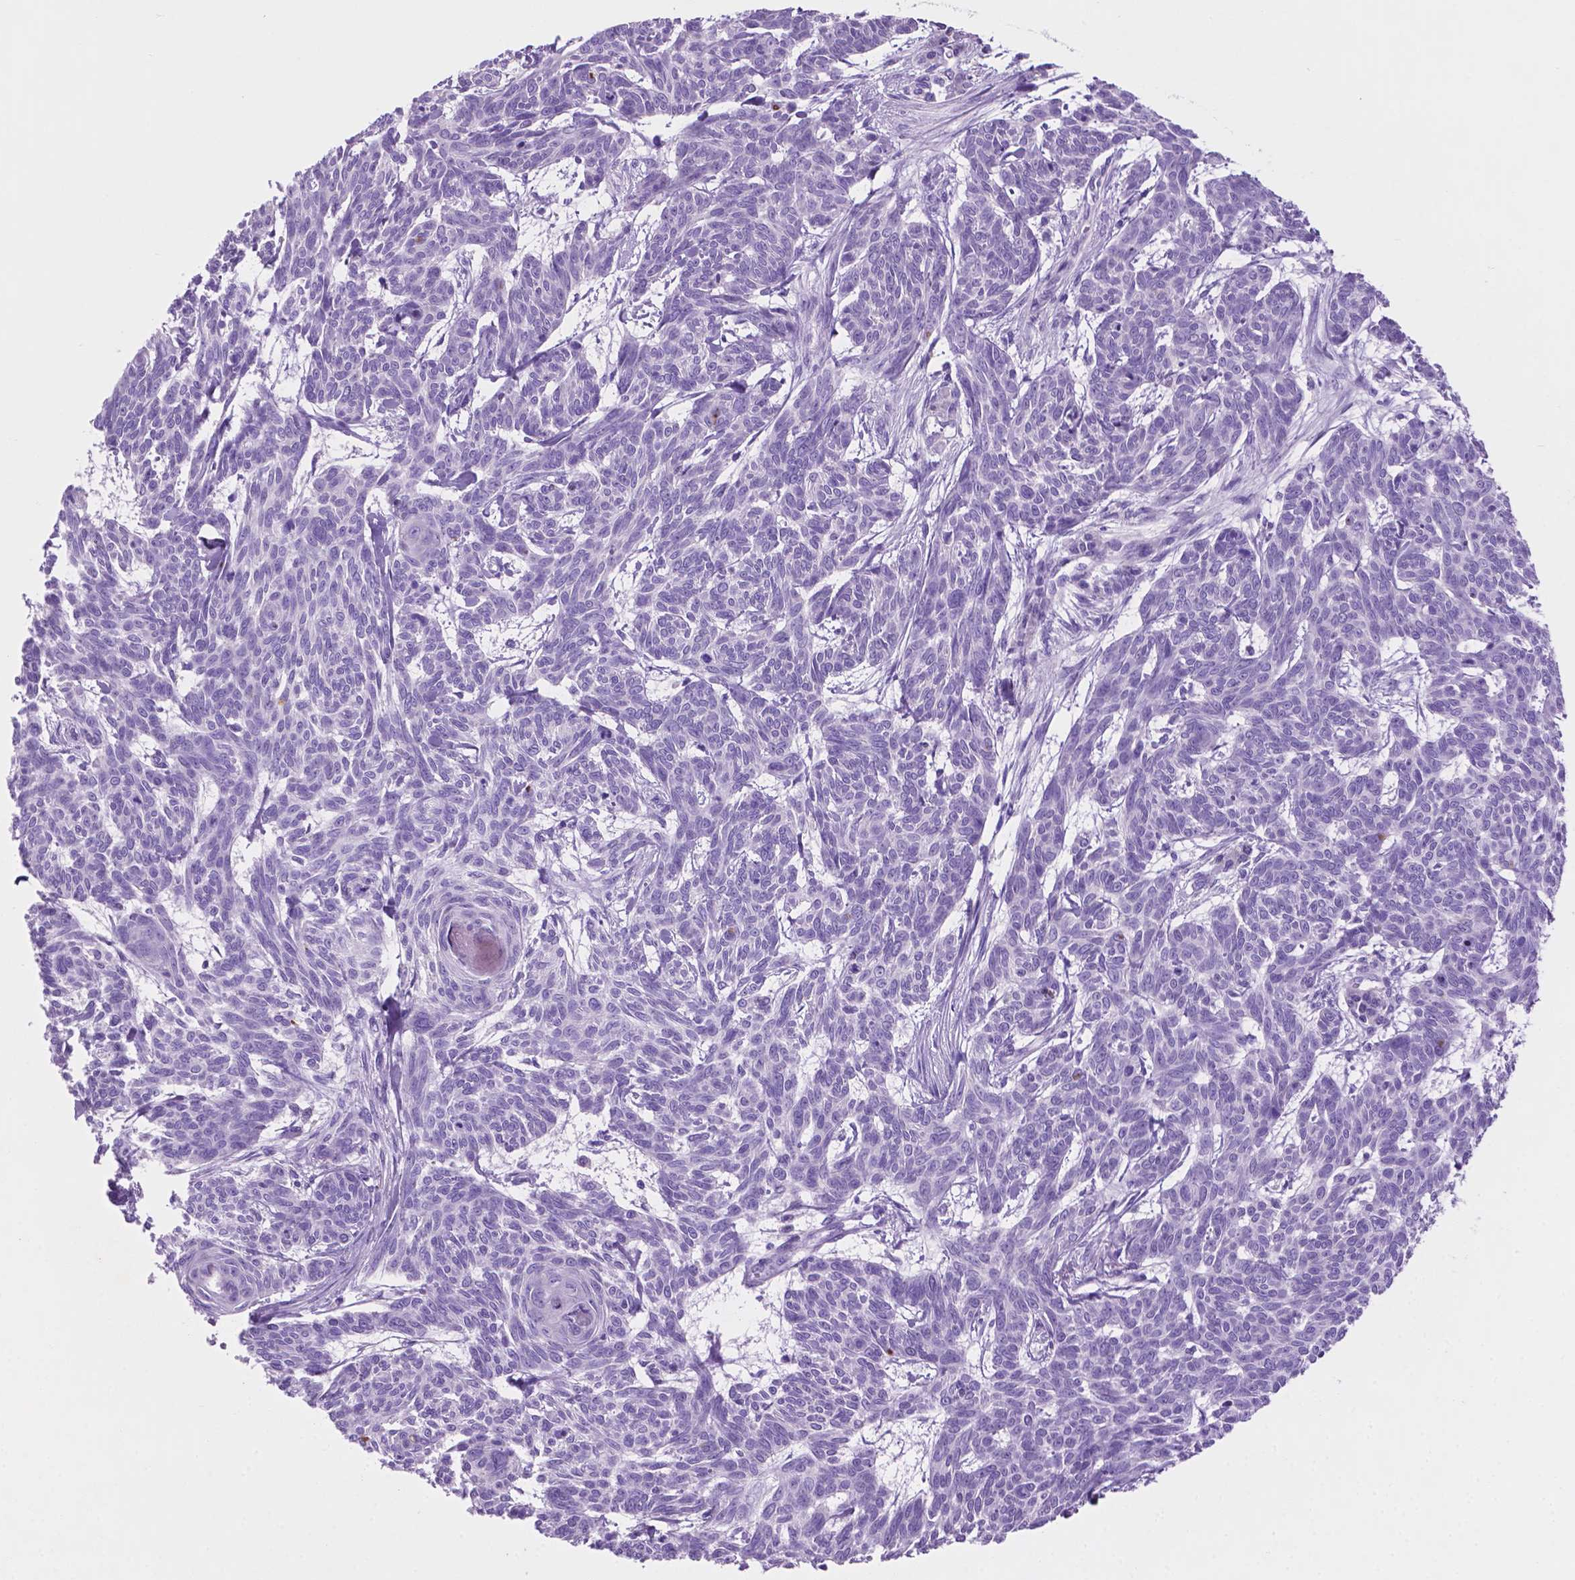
{"staining": {"intensity": "negative", "quantity": "none", "location": "none"}, "tissue": "skin cancer", "cell_type": "Tumor cells", "image_type": "cancer", "snomed": [{"axis": "morphology", "description": "Basal cell carcinoma"}, {"axis": "topography", "description": "Skin"}], "caption": "IHC of human skin basal cell carcinoma demonstrates no positivity in tumor cells. (Stains: DAB (3,3'-diaminobenzidine) immunohistochemistry (IHC) with hematoxylin counter stain, Microscopy: brightfield microscopy at high magnification).", "gene": "POU4F1", "patient": {"sex": "female", "age": 93}}